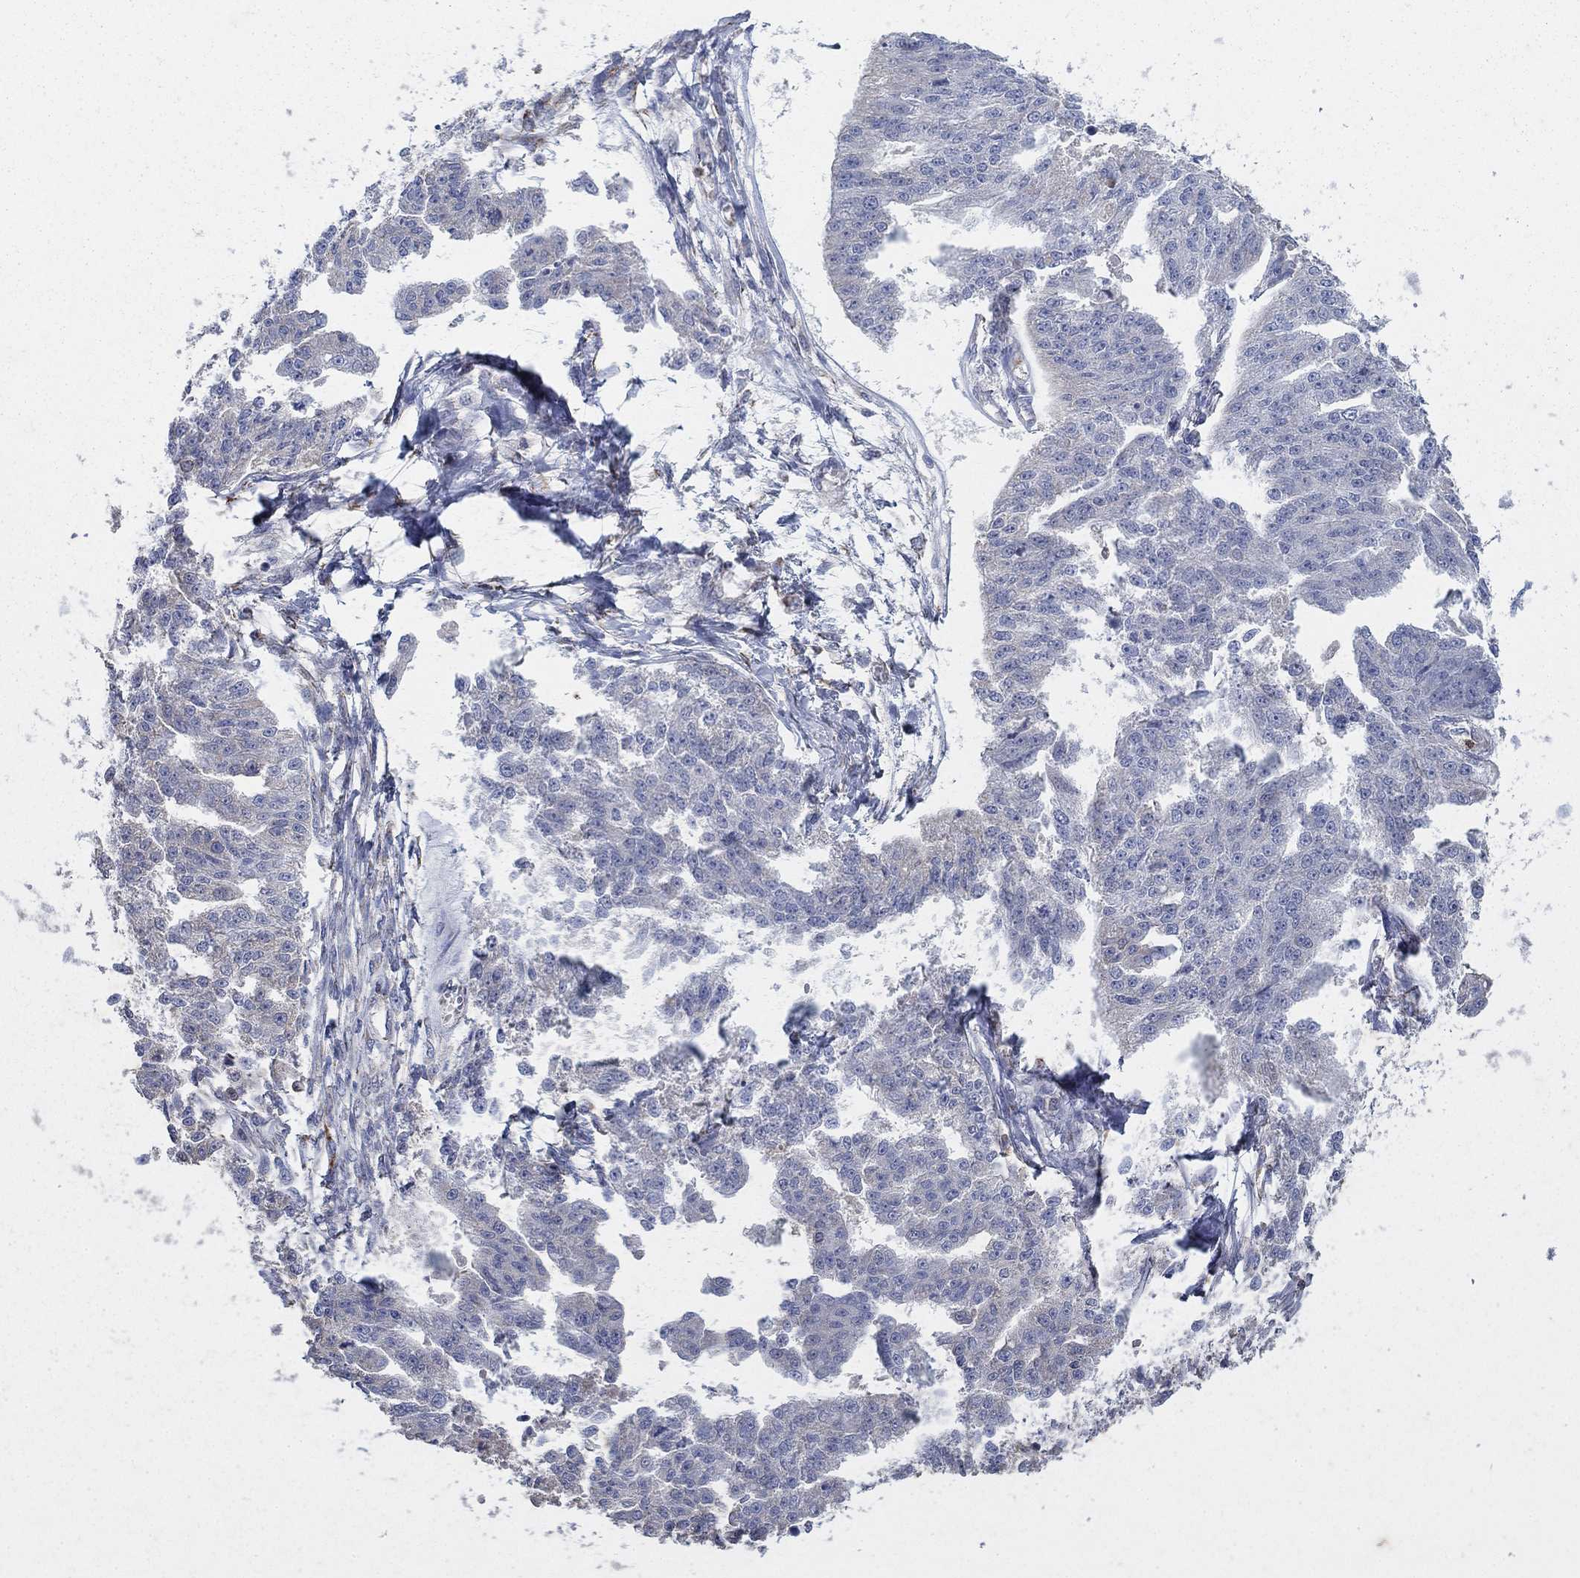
{"staining": {"intensity": "negative", "quantity": "none", "location": "none"}, "tissue": "ovarian cancer", "cell_type": "Tumor cells", "image_type": "cancer", "snomed": [{"axis": "morphology", "description": "Cystadenocarcinoma, serous, NOS"}, {"axis": "topography", "description": "Ovary"}], "caption": "There is no significant positivity in tumor cells of ovarian cancer (serous cystadenocarcinoma).", "gene": "PNPLA2", "patient": {"sex": "female", "age": 58}}